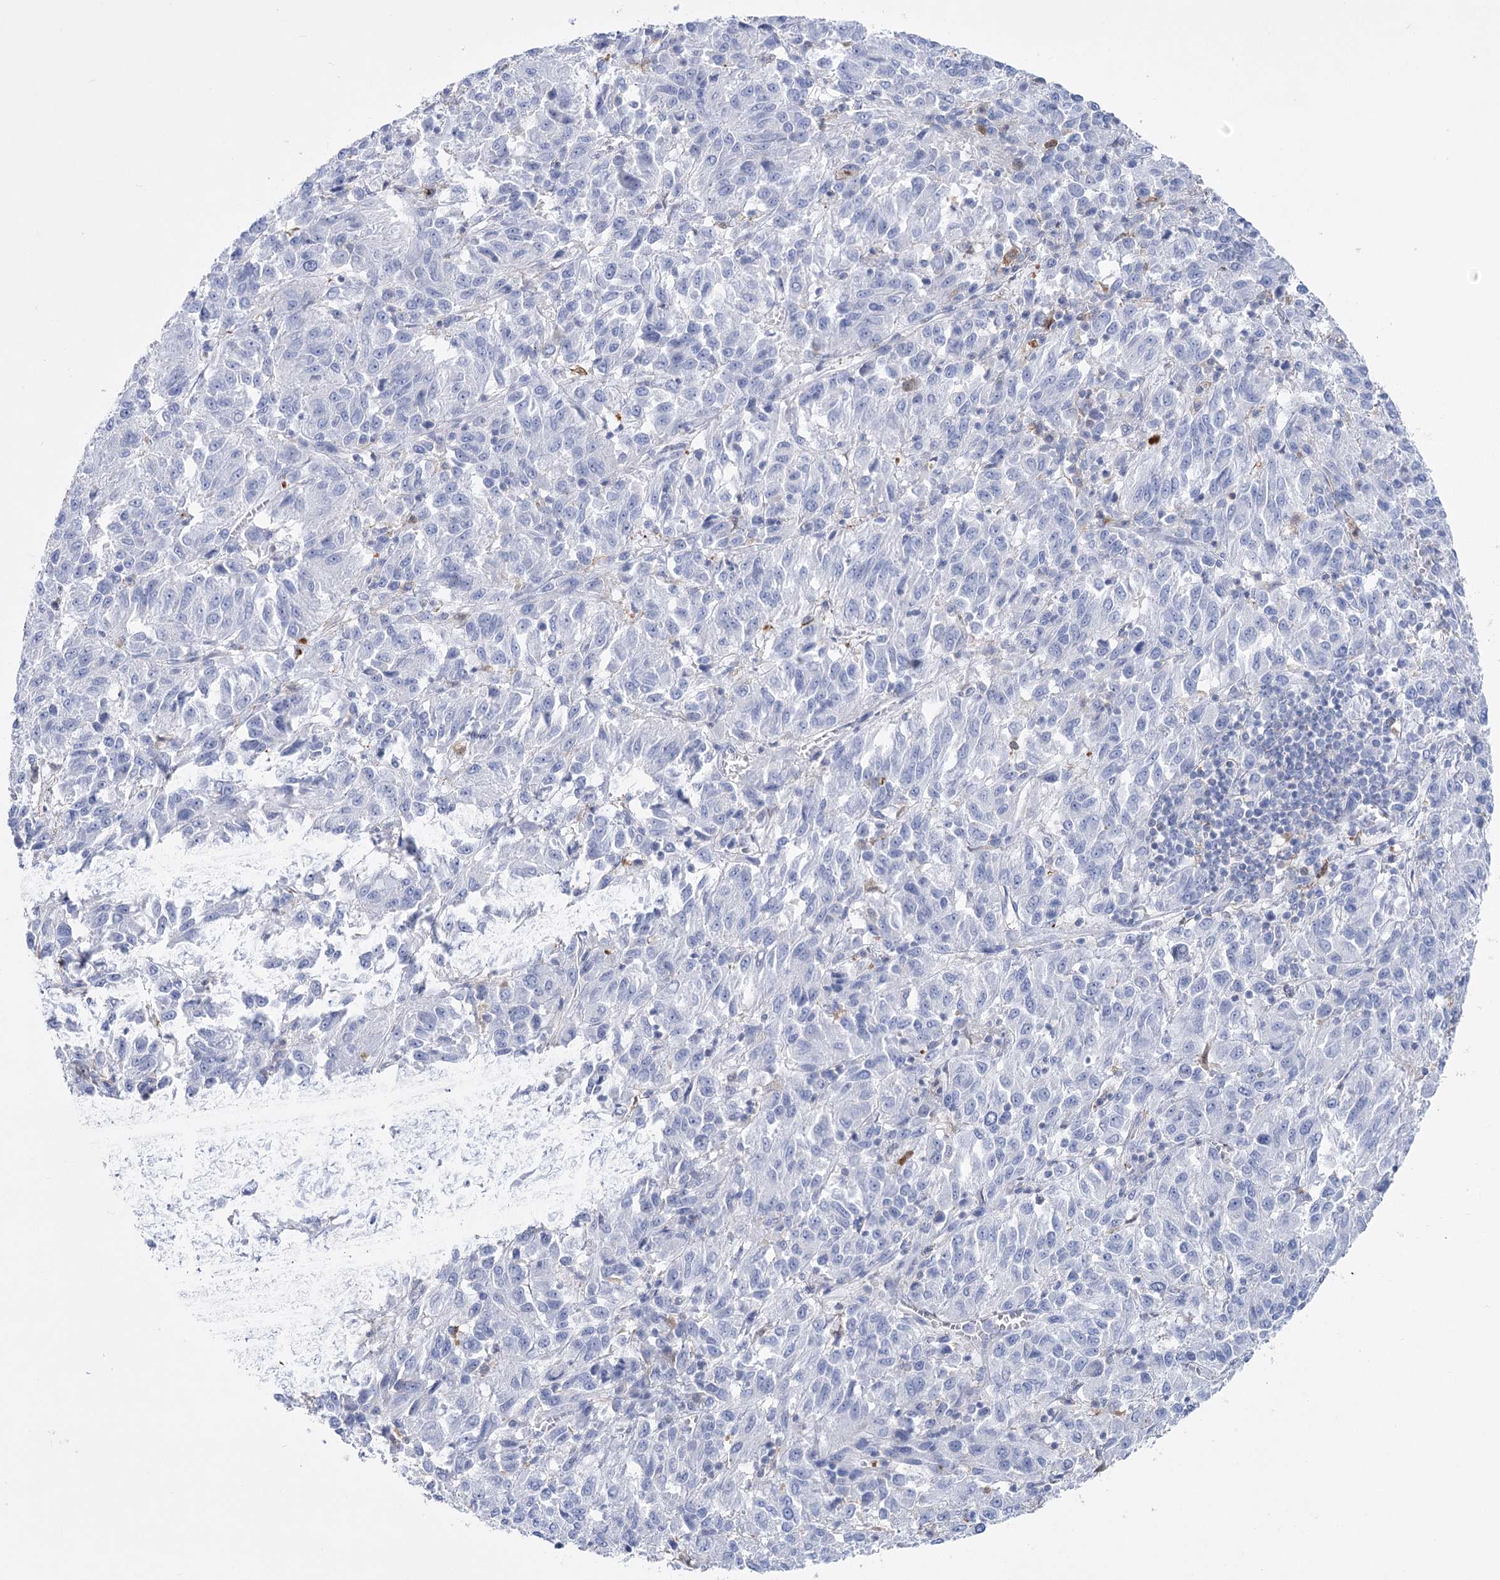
{"staining": {"intensity": "negative", "quantity": "none", "location": "none"}, "tissue": "melanoma", "cell_type": "Tumor cells", "image_type": "cancer", "snomed": [{"axis": "morphology", "description": "Malignant melanoma, Metastatic site"}, {"axis": "topography", "description": "Lung"}], "caption": "This histopathology image is of malignant melanoma (metastatic site) stained with immunohistochemistry (IHC) to label a protein in brown with the nuclei are counter-stained blue. There is no expression in tumor cells.", "gene": "PCDHA1", "patient": {"sex": "male", "age": 64}}